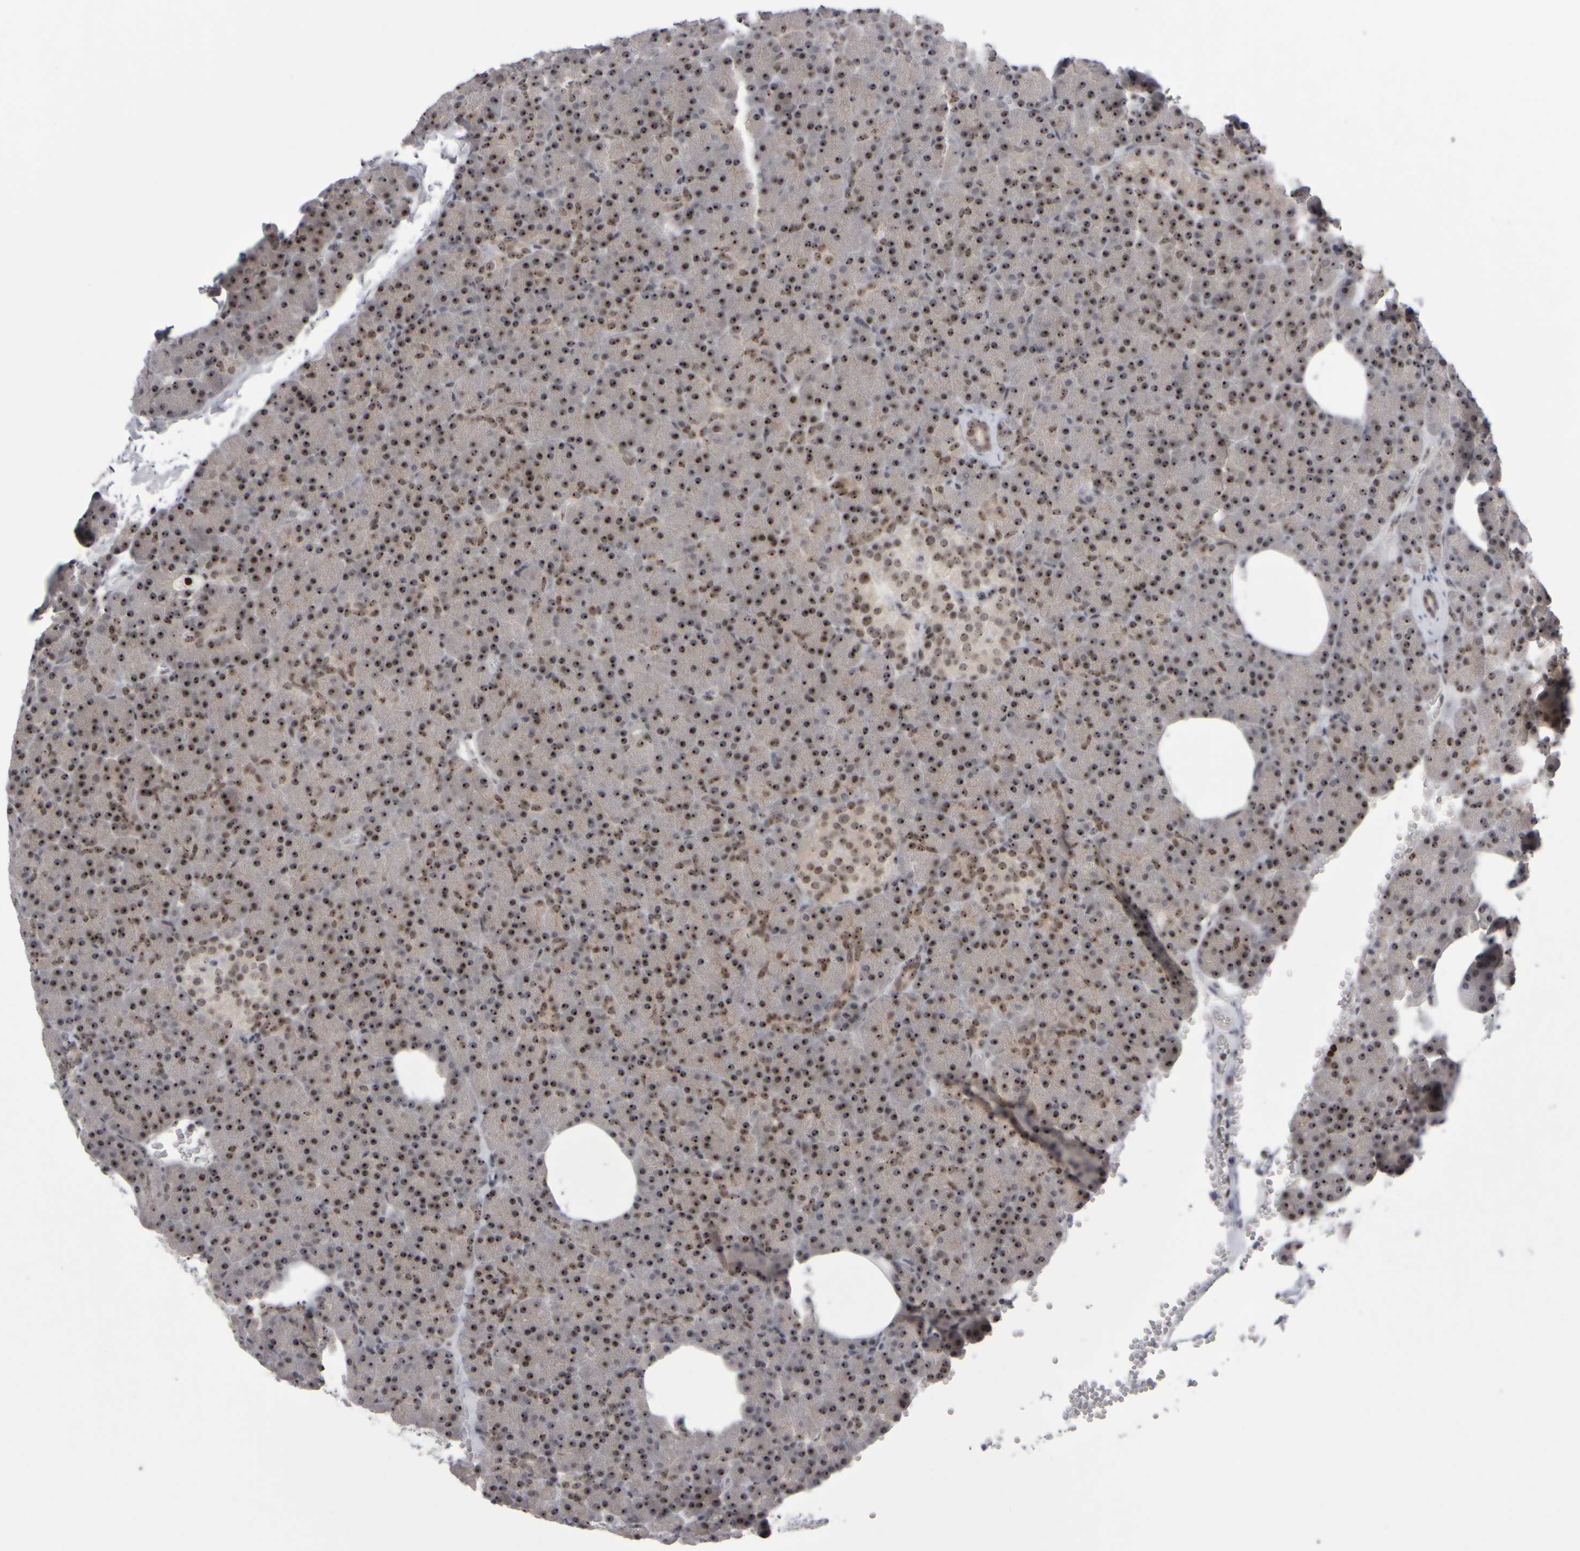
{"staining": {"intensity": "strong", "quantity": ">75%", "location": "nuclear"}, "tissue": "pancreas", "cell_type": "Exocrine glandular cells", "image_type": "normal", "snomed": [{"axis": "morphology", "description": "Normal tissue, NOS"}, {"axis": "morphology", "description": "Carcinoid, malignant, NOS"}, {"axis": "topography", "description": "Pancreas"}], "caption": "Immunohistochemical staining of normal pancreas reveals high levels of strong nuclear expression in approximately >75% of exocrine glandular cells. (brown staining indicates protein expression, while blue staining denotes nuclei).", "gene": "SURF6", "patient": {"sex": "female", "age": 35}}